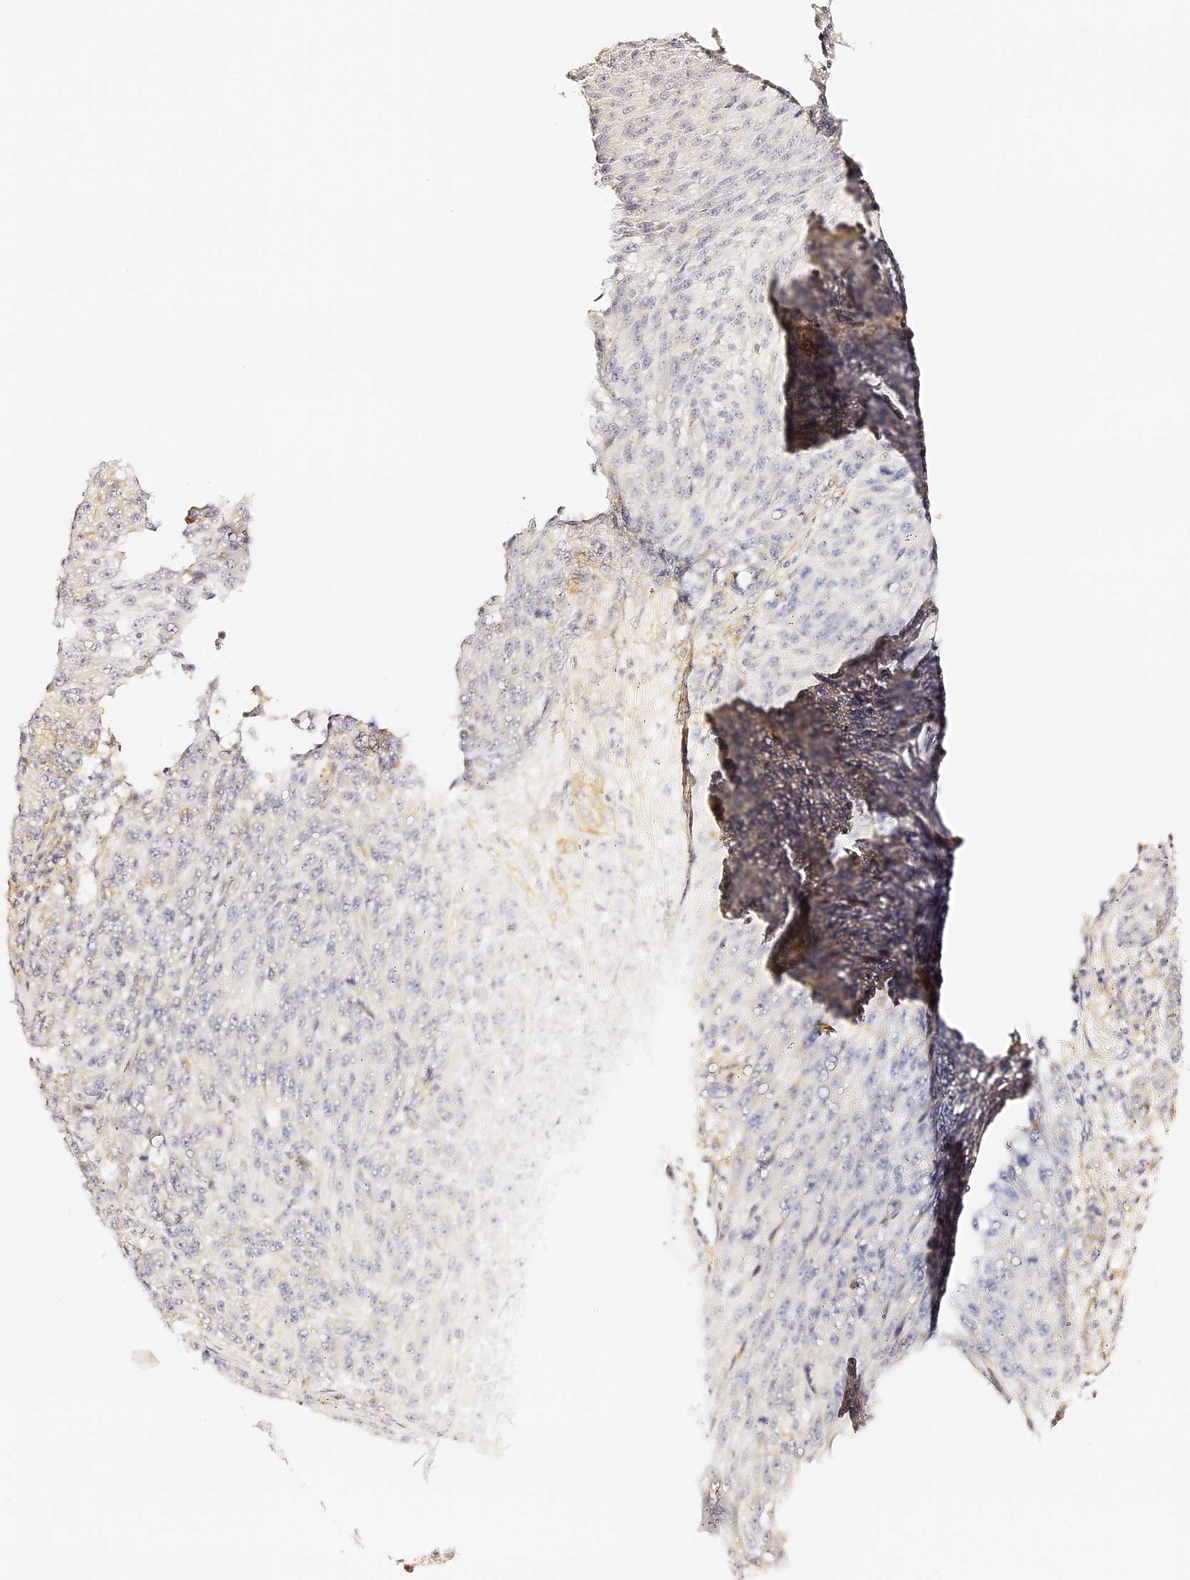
{"staining": {"intensity": "negative", "quantity": "none", "location": "none"}, "tissue": "melanoma", "cell_type": "Tumor cells", "image_type": "cancer", "snomed": [{"axis": "morphology", "description": "Malignant melanoma, NOS"}, {"axis": "topography", "description": "Skin"}], "caption": "The histopathology image displays no staining of tumor cells in melanoma. The staining is performed using DAB (3,3'-diaminobenzidine) brown chromogen with nuclei counter-stained in using hematoxylin.", "gene": "SLC1A3", "patient": {"sex": "male", "age": 53}}